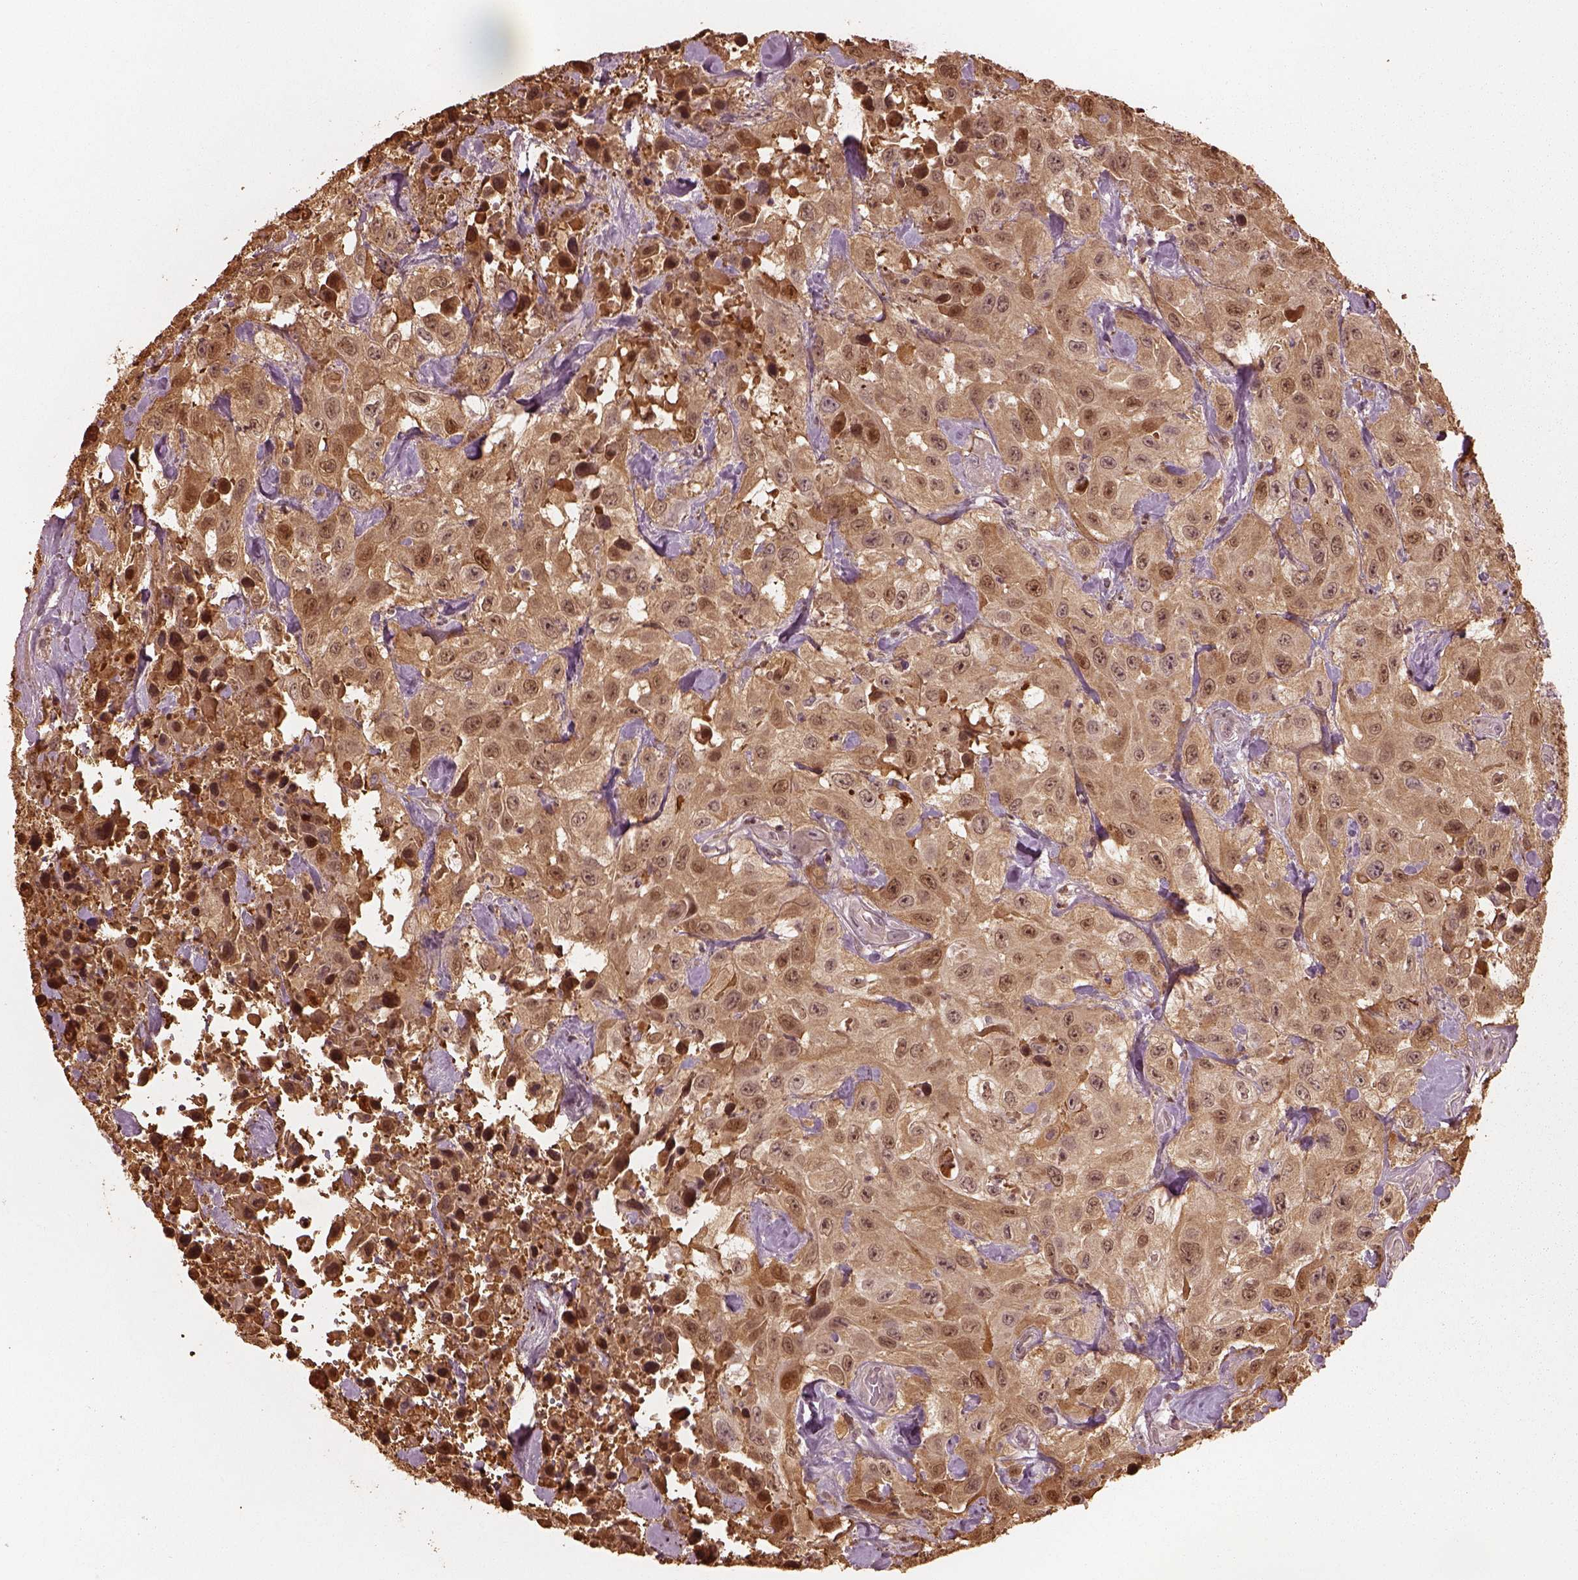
{"staining": {"intensity": "moderate", "quantity": ">75%", "location": "cytoplasmic/membranous"}, "tissue": "urothelial cancer", "cell_type": "Tumor cells", "image_type": "cancer", "snomed": [{"axis": "morphology", "description": "Urothelial carcinoma, High grade"}, {"axis": "topography", "description": "Urinary bladder"}], "caption": "Moderate cytoplasmic/membranous positivity for a protein is present in about >75% of tumor cells of urothelial cancer using immunohistochemistry (IHC).", "gene": "TLX3", "patient": {"sex": "male", "age": 79}}